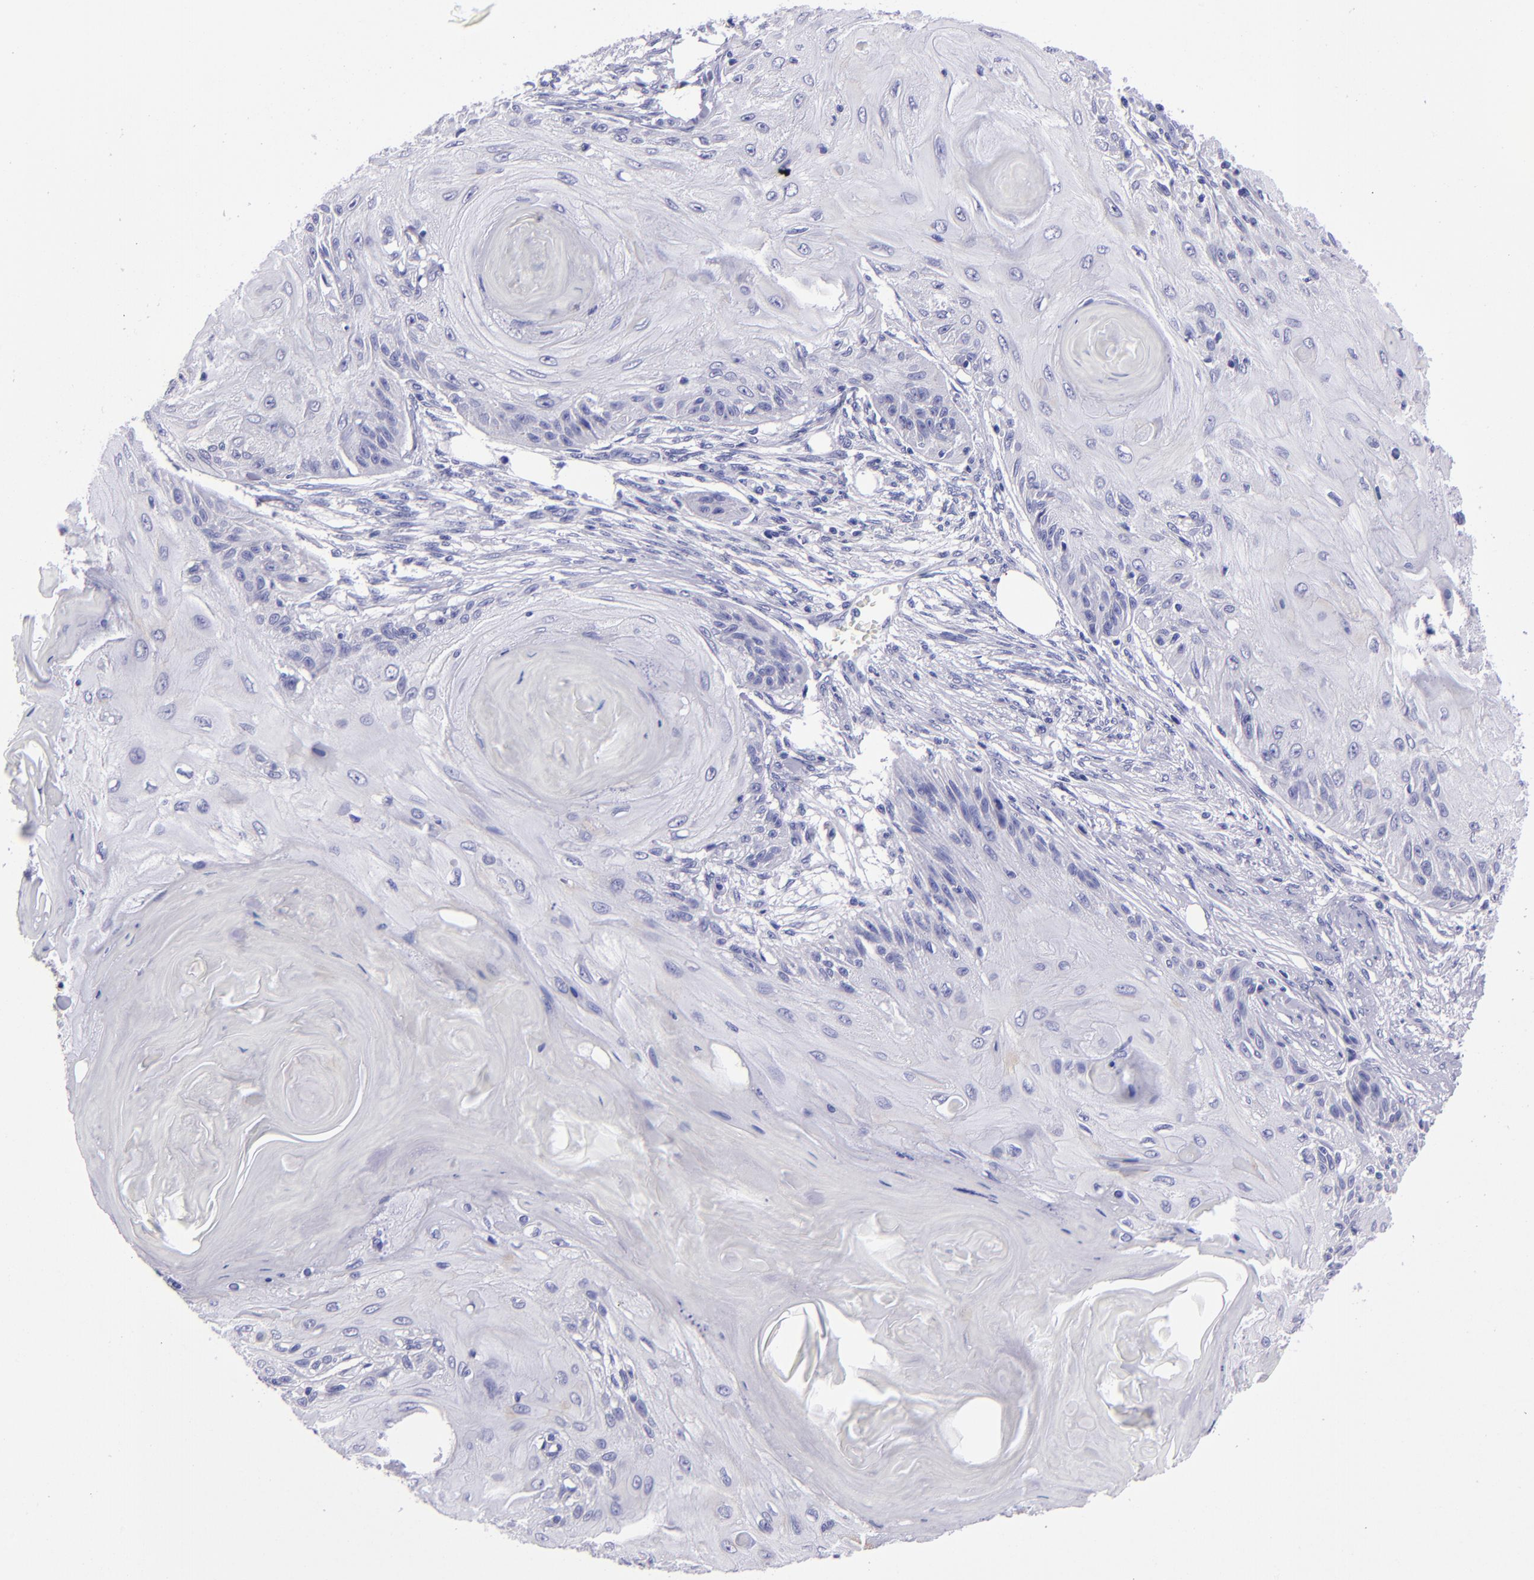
{"staining": {"intensity": "negative", "quantity": "none", "location": "none"}, "tissue": "skin cancer", "cell_type": "Tumor cells", "image_type": "cancer", "snomed": [{"axis": "morphology", "description": "Squamous cell carcinoma, NOS"}, {"axis": "topography", "description": "Skin"}], "caption": "Squamous cell carcinoma (skin) was stained to show a protein in brown. There is no significant expression in tumor cells.", "gene": "TYRP1", "patient": {"sex": "female", "age": 88}}